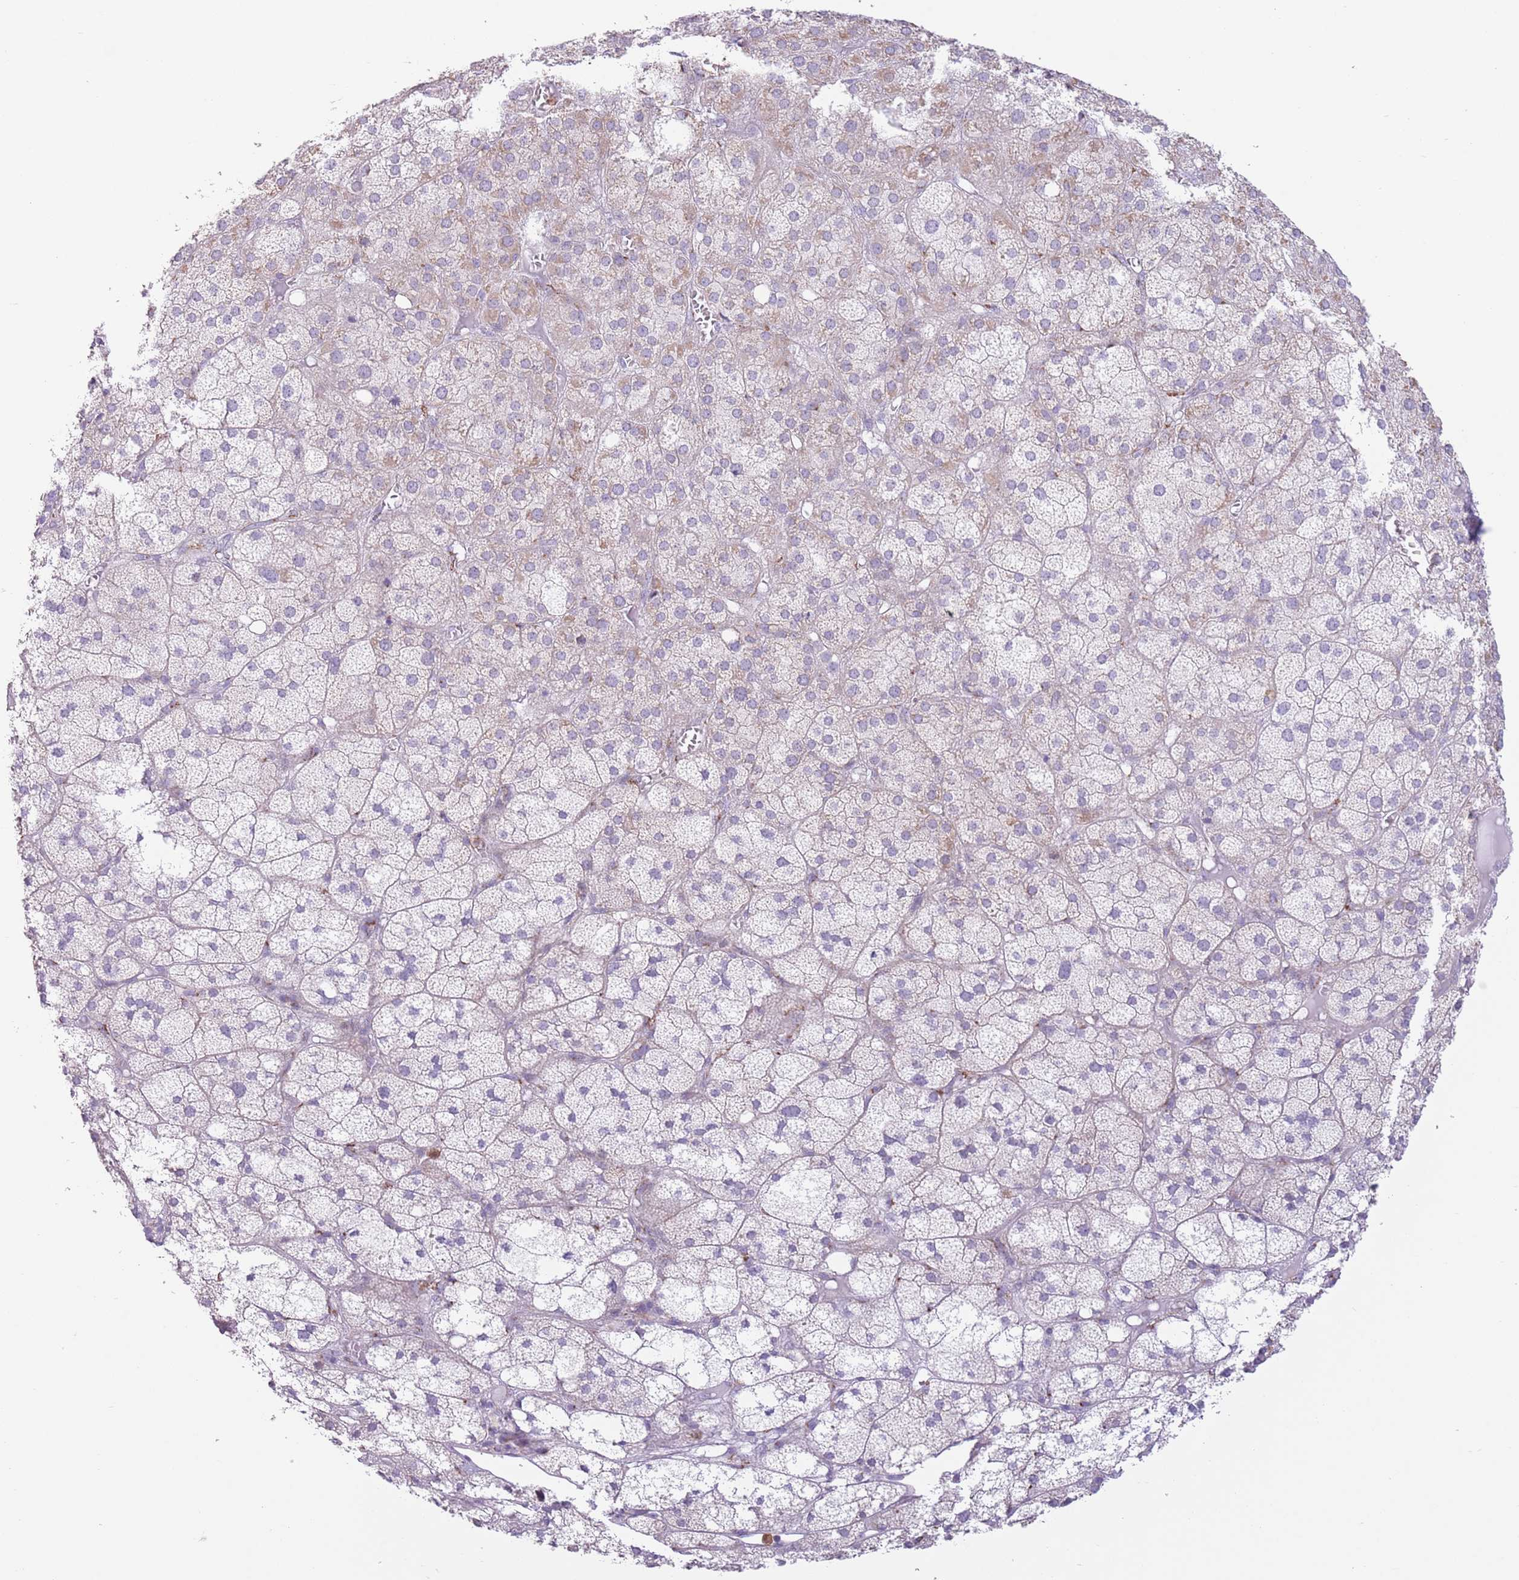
{"staining": {"intensity": "weak", "quantity": "<25%", "location": "cytoplasmic/membranous"}, "tissue": "adrenal gland", "cell_type": "Glandular cells", "image_type": "normal", "snomed": [{"axis": "morphology", "description": "Normal tissue, NOS"}, {"axis": "topography", "description": "Adrenal gland"}], "caption": "DAB immunohistochemical staining of benign human adrenal gland shows no significant staining in glandular cells.", "gene": "C20orf96", "patient": {"sex": "female", "age": 61}}